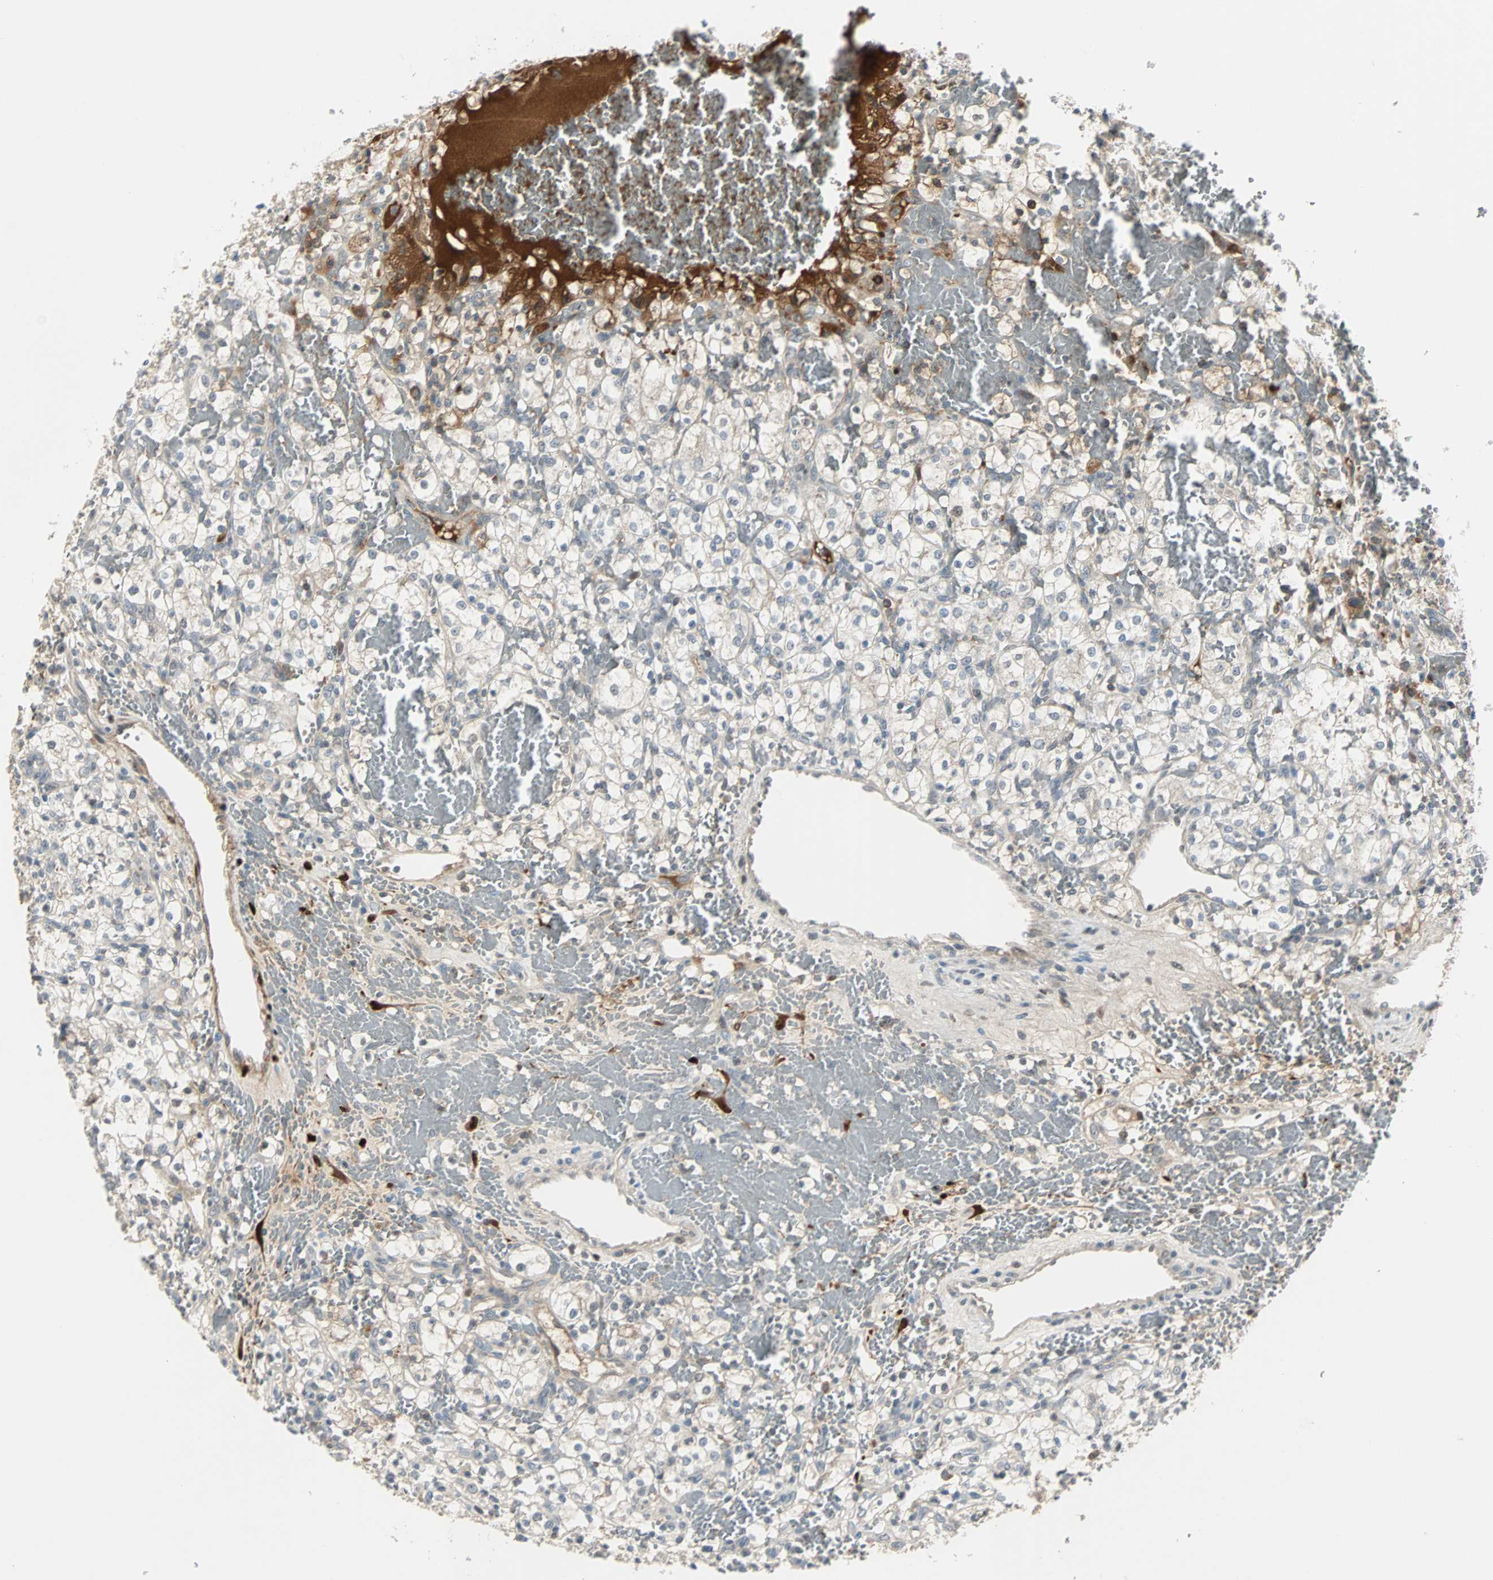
{"staining": {"intensity": "weak", "quantity": "<25%", "location": "cytoplasmic/membranous"}, "tissue": "renal cancer", "cell_type": "Tumor cells", "image_type": "cancer", "snomed": [{"axis": "morphology", "description": "Adenocarcinoma, NOS"}, {"axis": "topography", "description": "Kidney"}], "caption": "A high-resolution histopathology image shows immunohistochemistry staining of adenocarcinoma (renal), which exhibits no significant staining in tumor cells.", "gene": "FHL2", "patient": {"sex": "female", "age": 60}}